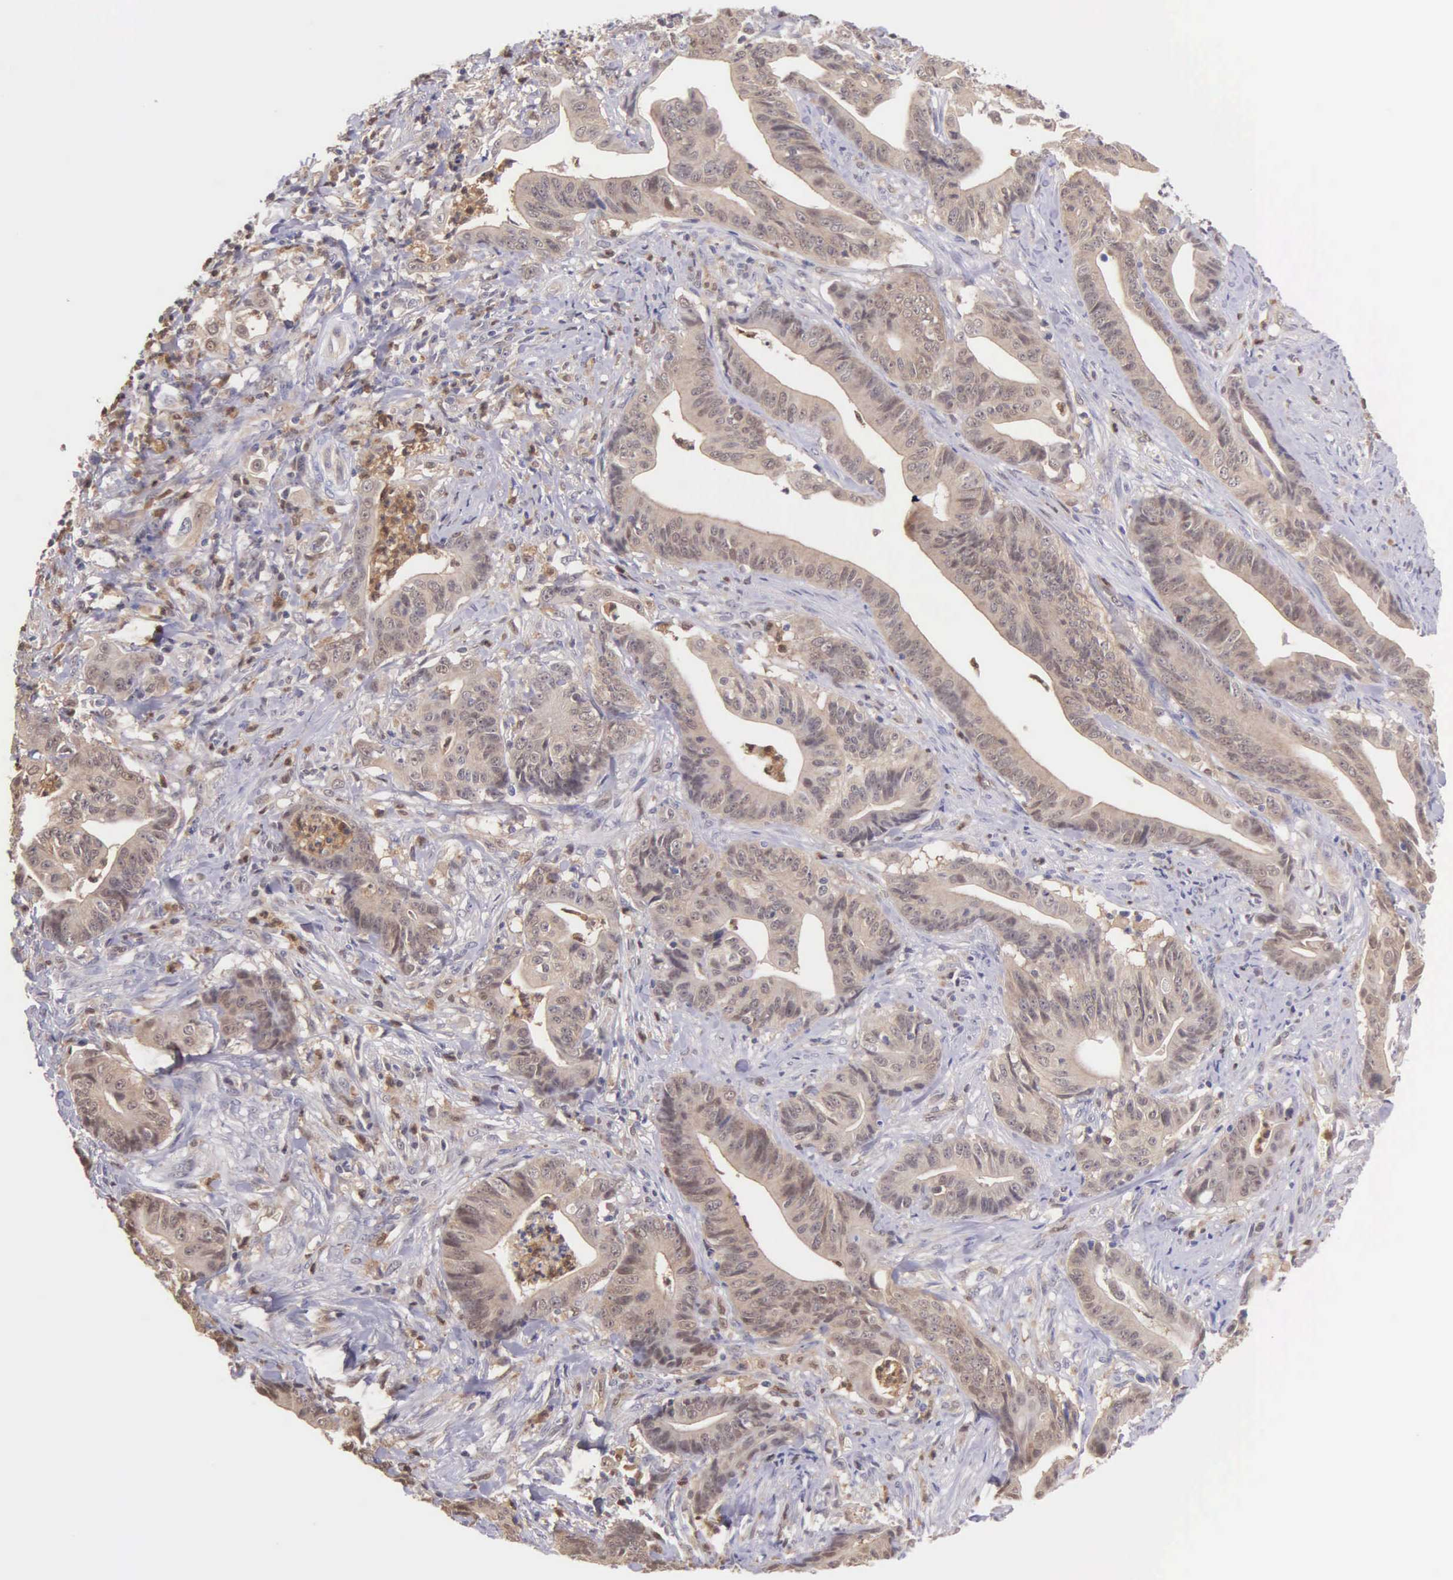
{"staining": {"intensity": "weak", "quantity": ">75%", "location": "cytoplasmic/membranous"}, "tissue": "stomach cancer", "cell_type": "Tumor cells", "image_type": "cancer", "snomed": [{"axis": "morphology", "description": "Adenocarcinoma, NOS"}, {"axis": "topography", "description": "Stomach, lower"}], "caption": "Human adenocarcinoma (stomach) stained with a brown dye shows weak cytoplasmic/membranous positive expression in approximately >75% of tumor cells.", "gene": "BID", "patient": {"sex": "female", "age": 86}}